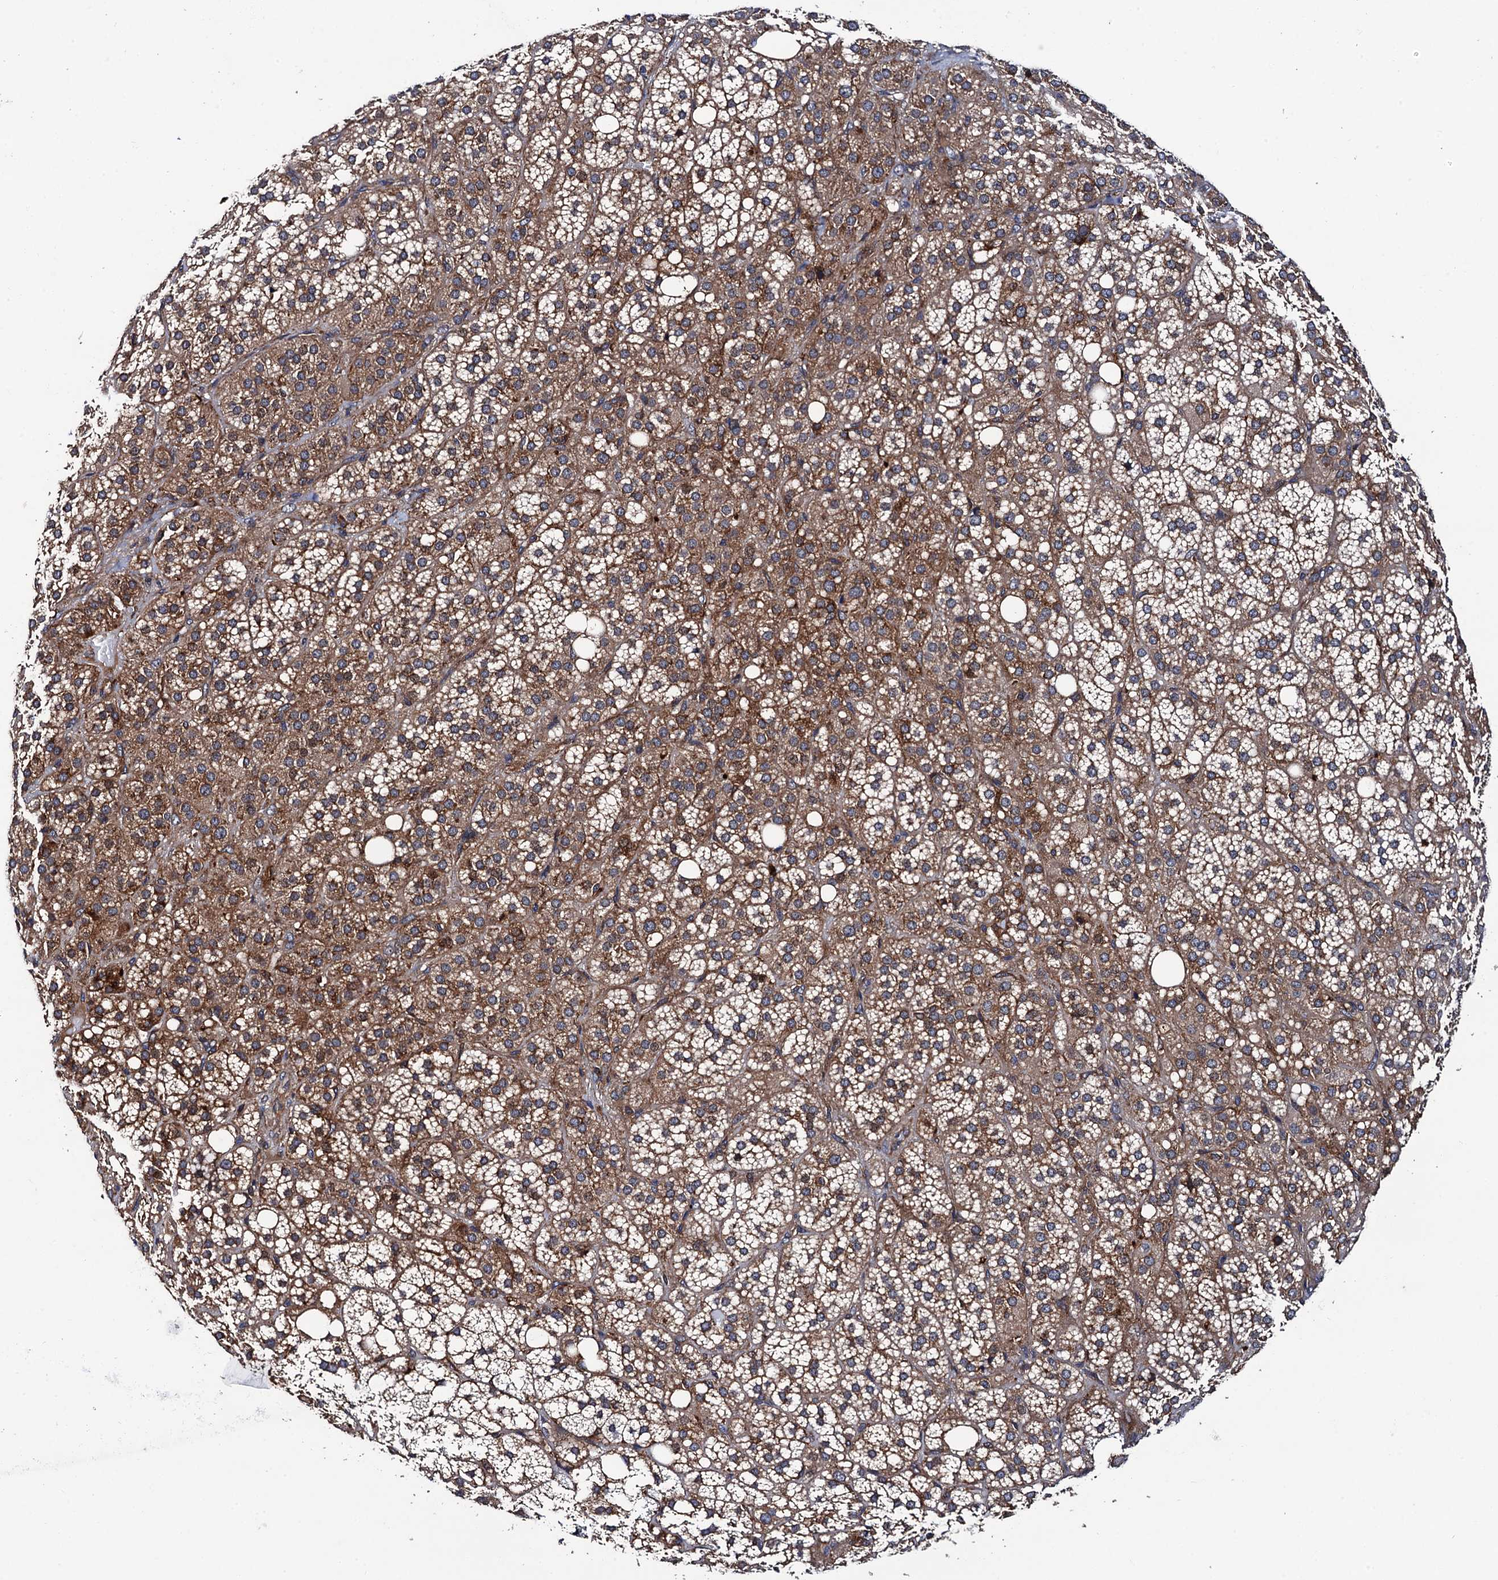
{"staining": {"intensity": "moderate", "quantity": ">75%", "location": "cytoplasmic/membranous"}, "tissue": "adrenal gland", "cell_type": "Glandular cells", "image_type": "normal", "snomed": [{"axis": "morphology", "description": "Normal tissue, NOS"}, {"axis": "topography", "description": "Adrenal gland"}], "caption": "Immunohistochemistry (DAB) staining of normal adrenal gland demonstrates moderate cytoplasmic/membranous protein positivity in about >75% of glandular cells.", "gene": "VPS35", "patient": {"sex": "female", "age": 59}}